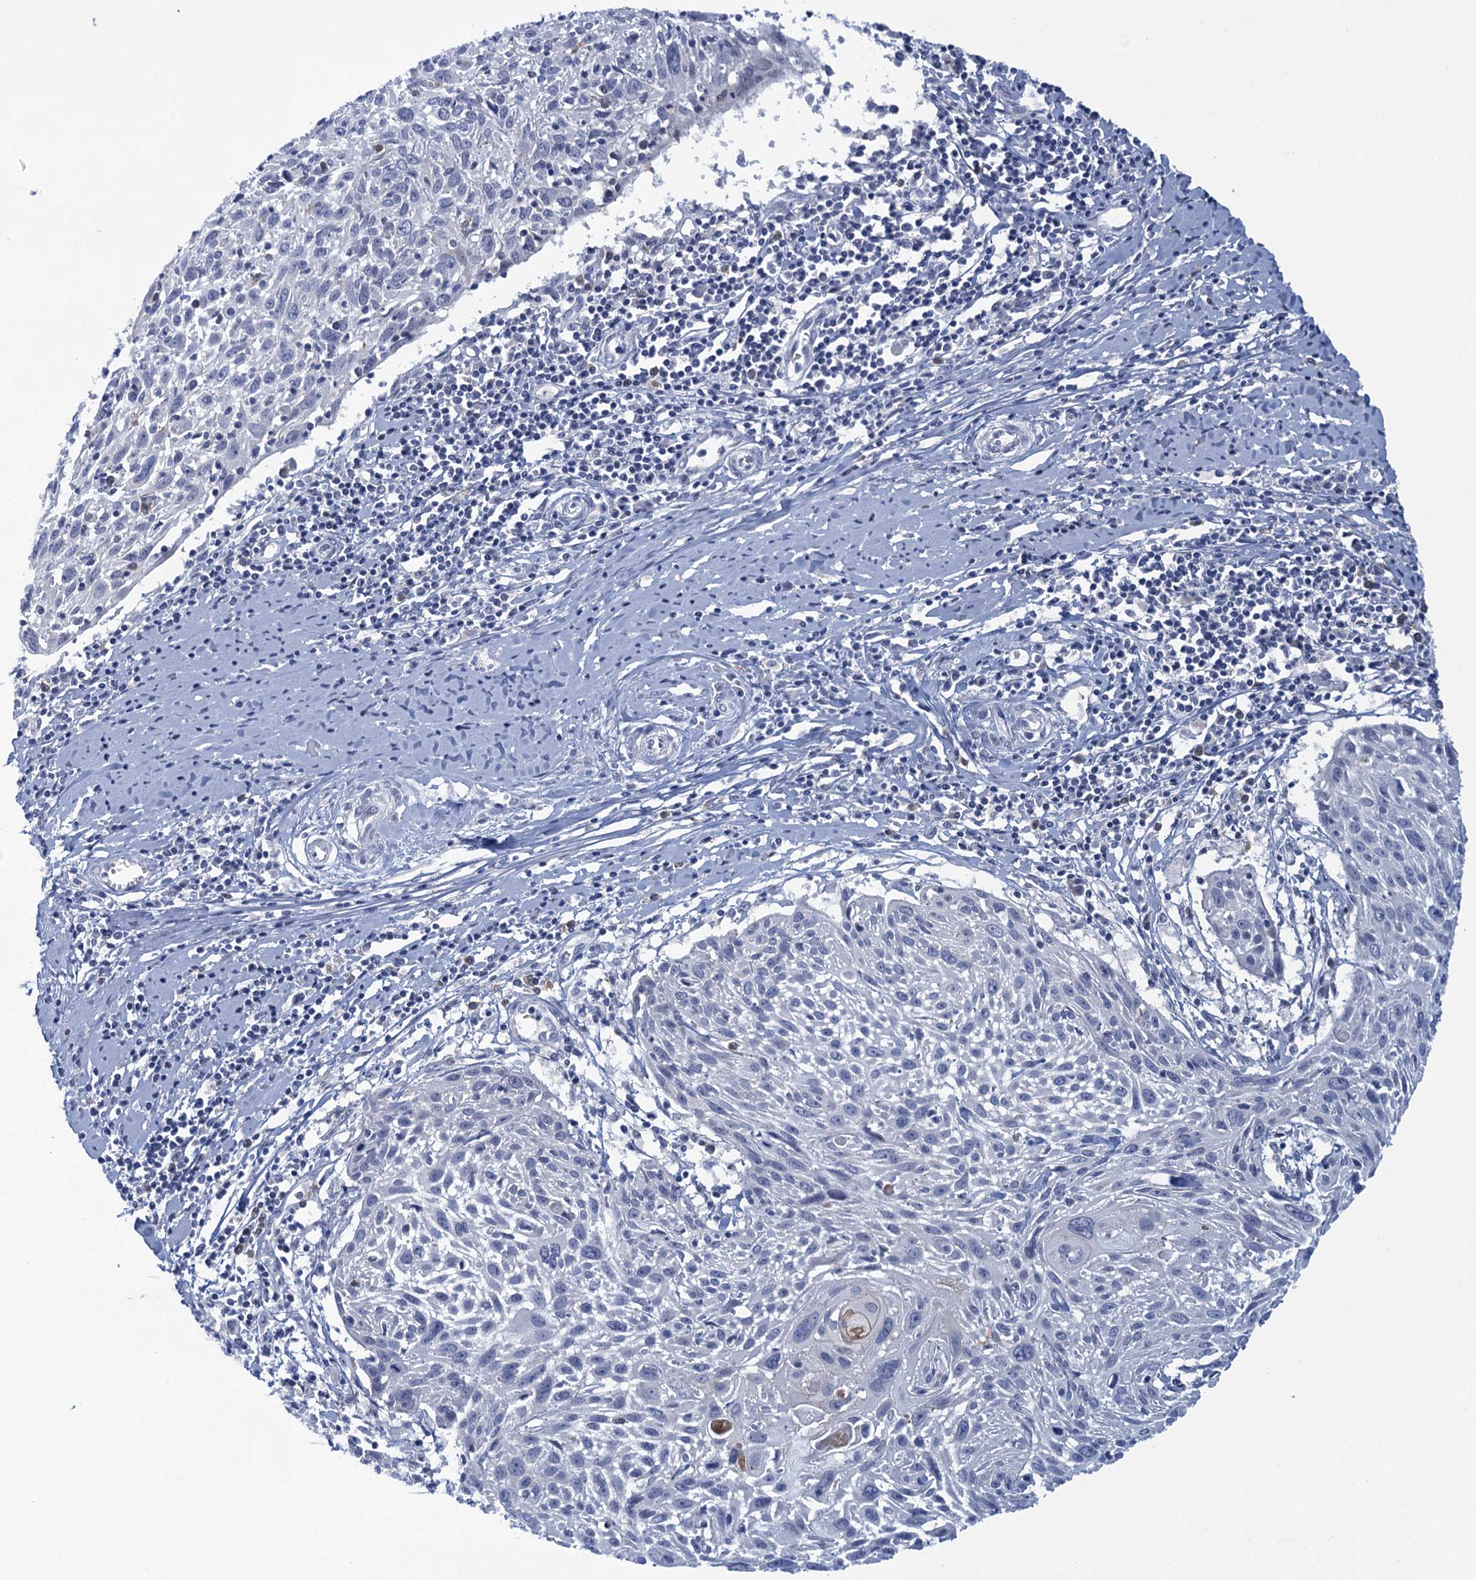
{"staining": {"intensity": "negative", "quantity": "none", "location": "none"}, "tissue": "cervical cancer", "cell_type": "Tumor cells", "image_type": "cancer", "snomed": [{"axis": "morphology", "description": "Squamous cell carcinoma, NOS"}, {"axis": "topography", "description": "Cervix"}], "caption": "Tumor cells are negative for protein expression in human cervical cancer (squamous cell carcinoma).", "gene": "SCEL", "patient": {"sex": "female", "age": 51}}